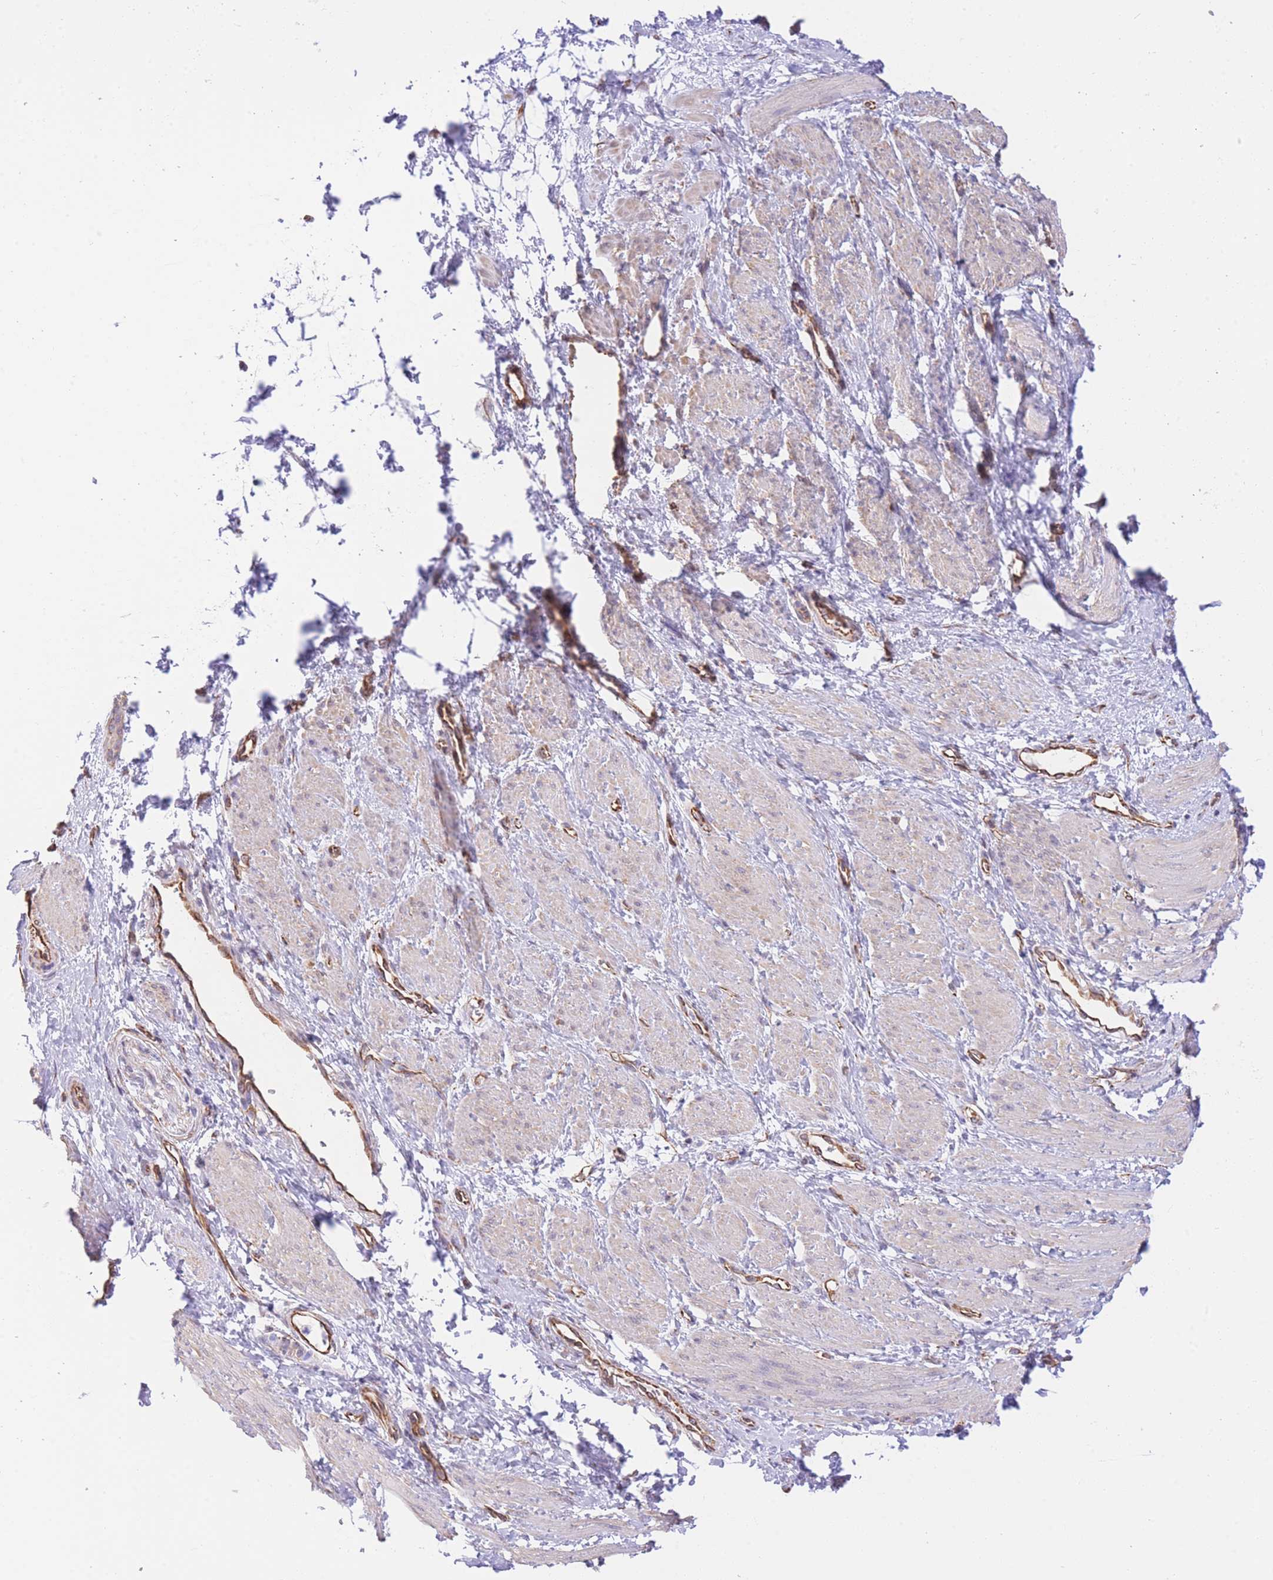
{"staining": {"intensity": "weak", "quantity": "25%-75%", "location": "cytoplasmic/membranous"}, "tissue": "smooth muscle", "cell_type": "Smooth muscle cells", "image_type": "normal", "snomed": [{"axis": "morphology", "description": "Normal tissue, NOS"}, {"axis": "topography", "description": "Smooth muscle"}, {"axis": "topography", "description": "Uterus"}], "caption": "Protein staining of benign smooth muscle exhibits weak cytoplasmic/membranous expression in about 25%-75% of smooth muscle cells.", "gene": "PSG11", "patient": {"sex": "female", "age": 39}}